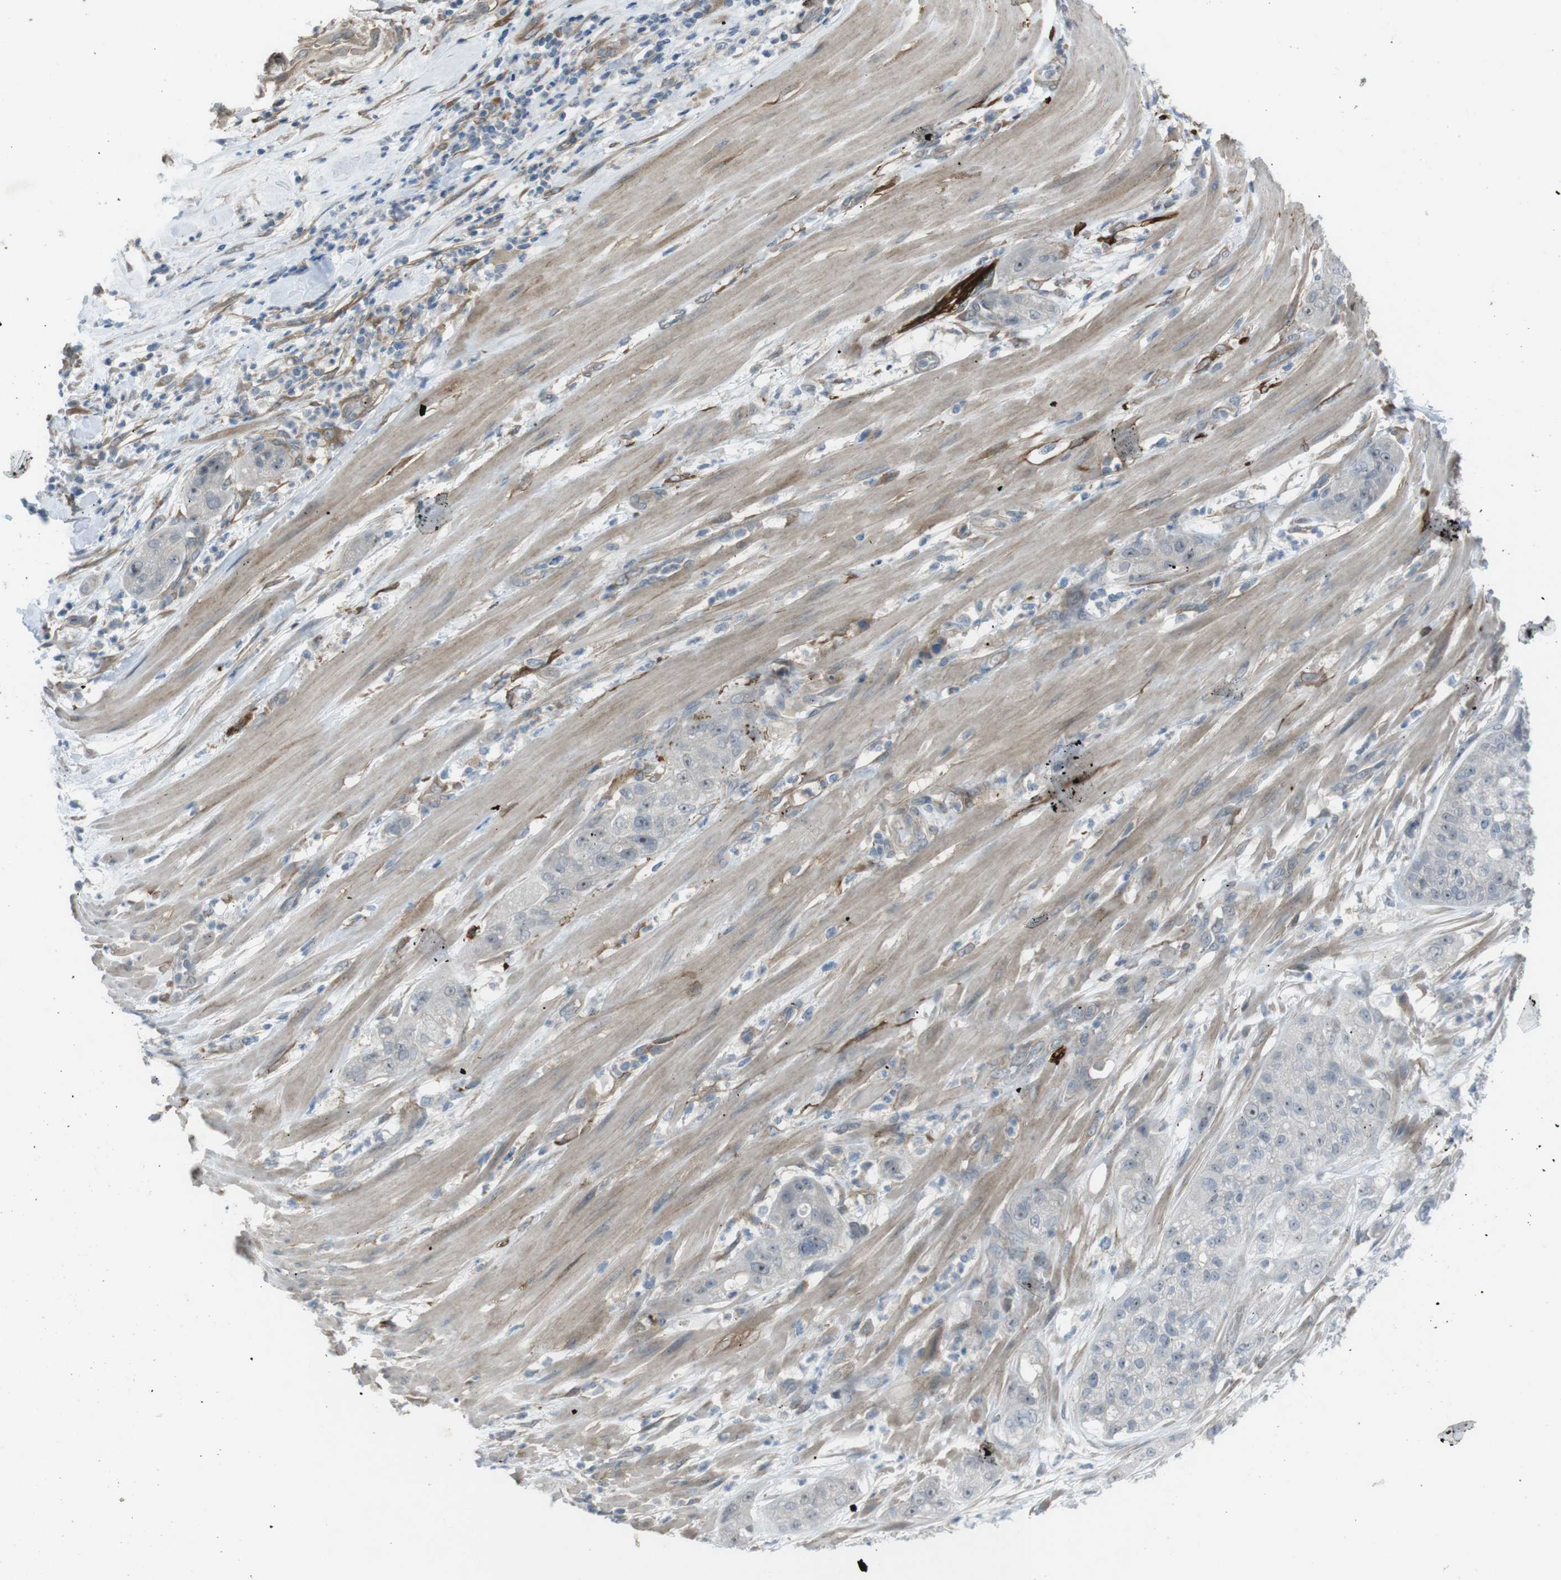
{"staining": {"intensity": "negative", "quantity": "none", "location": "none"}, "tissue": "pancreatic cancer", "cell_type": "Tumor cells", "image_type": "cancer", "snomed": [{"axis": "morphology", "description": "Adenocarcinoma, NOS"}, {"axis": "topography", "description": "Pancreas"}], "caption": "High magnification brightfield microscopy of adenocarcinoma (pancreatic) stained with DAB (brown) and counterstained with hematoxylin (blue): tumor cells show no significant expression. The staining was performed using DAB to visualize the protein expression in brown, while the nuclei were stained in blue with hematoxylin (Magnification: 20x).", "gene": "ANK2", "patient": {"sex": "female", "age": 78}}